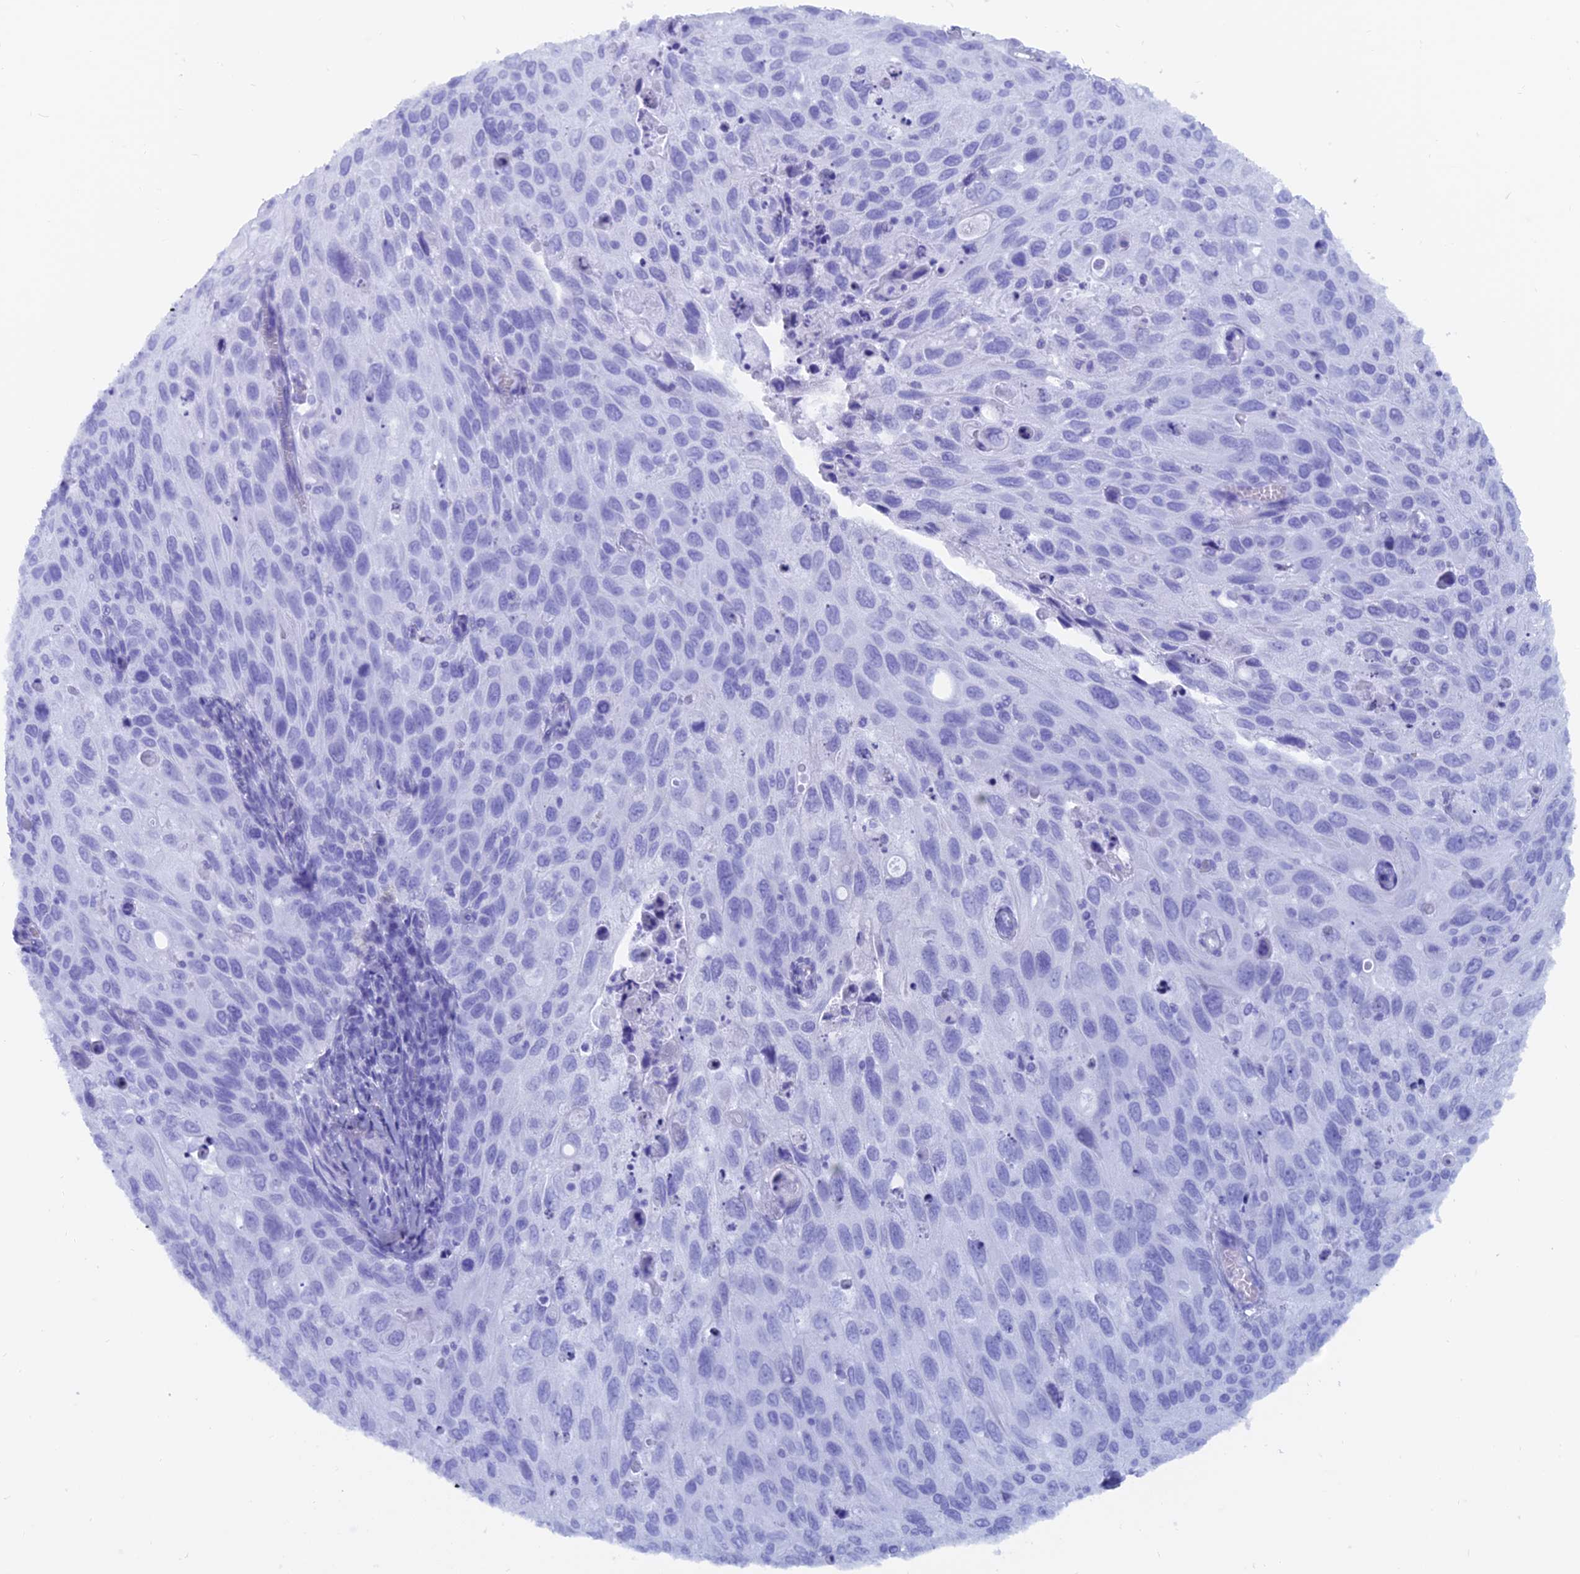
{"staining": {"intensity": "negative", "quantity": "none", "location": "none"}, "tissue": "cervical cancer", "cell_type": "Tumor cells", "image_type": "cancer", "snomed": [{"axis": "morphology", "description": "Squamous cell carcinoma, NOS"}, {"axis": "topography", "description": "Cervix"}], "caption": "IHC histopathology image of neoplastic tissue: cervical cancer (squamous cell carcinoma) stained with DAB demonstrates no significant protein staining in tumor cells.", "gene": "CAPS", "patient": {"sex": "female", "age": 70}}